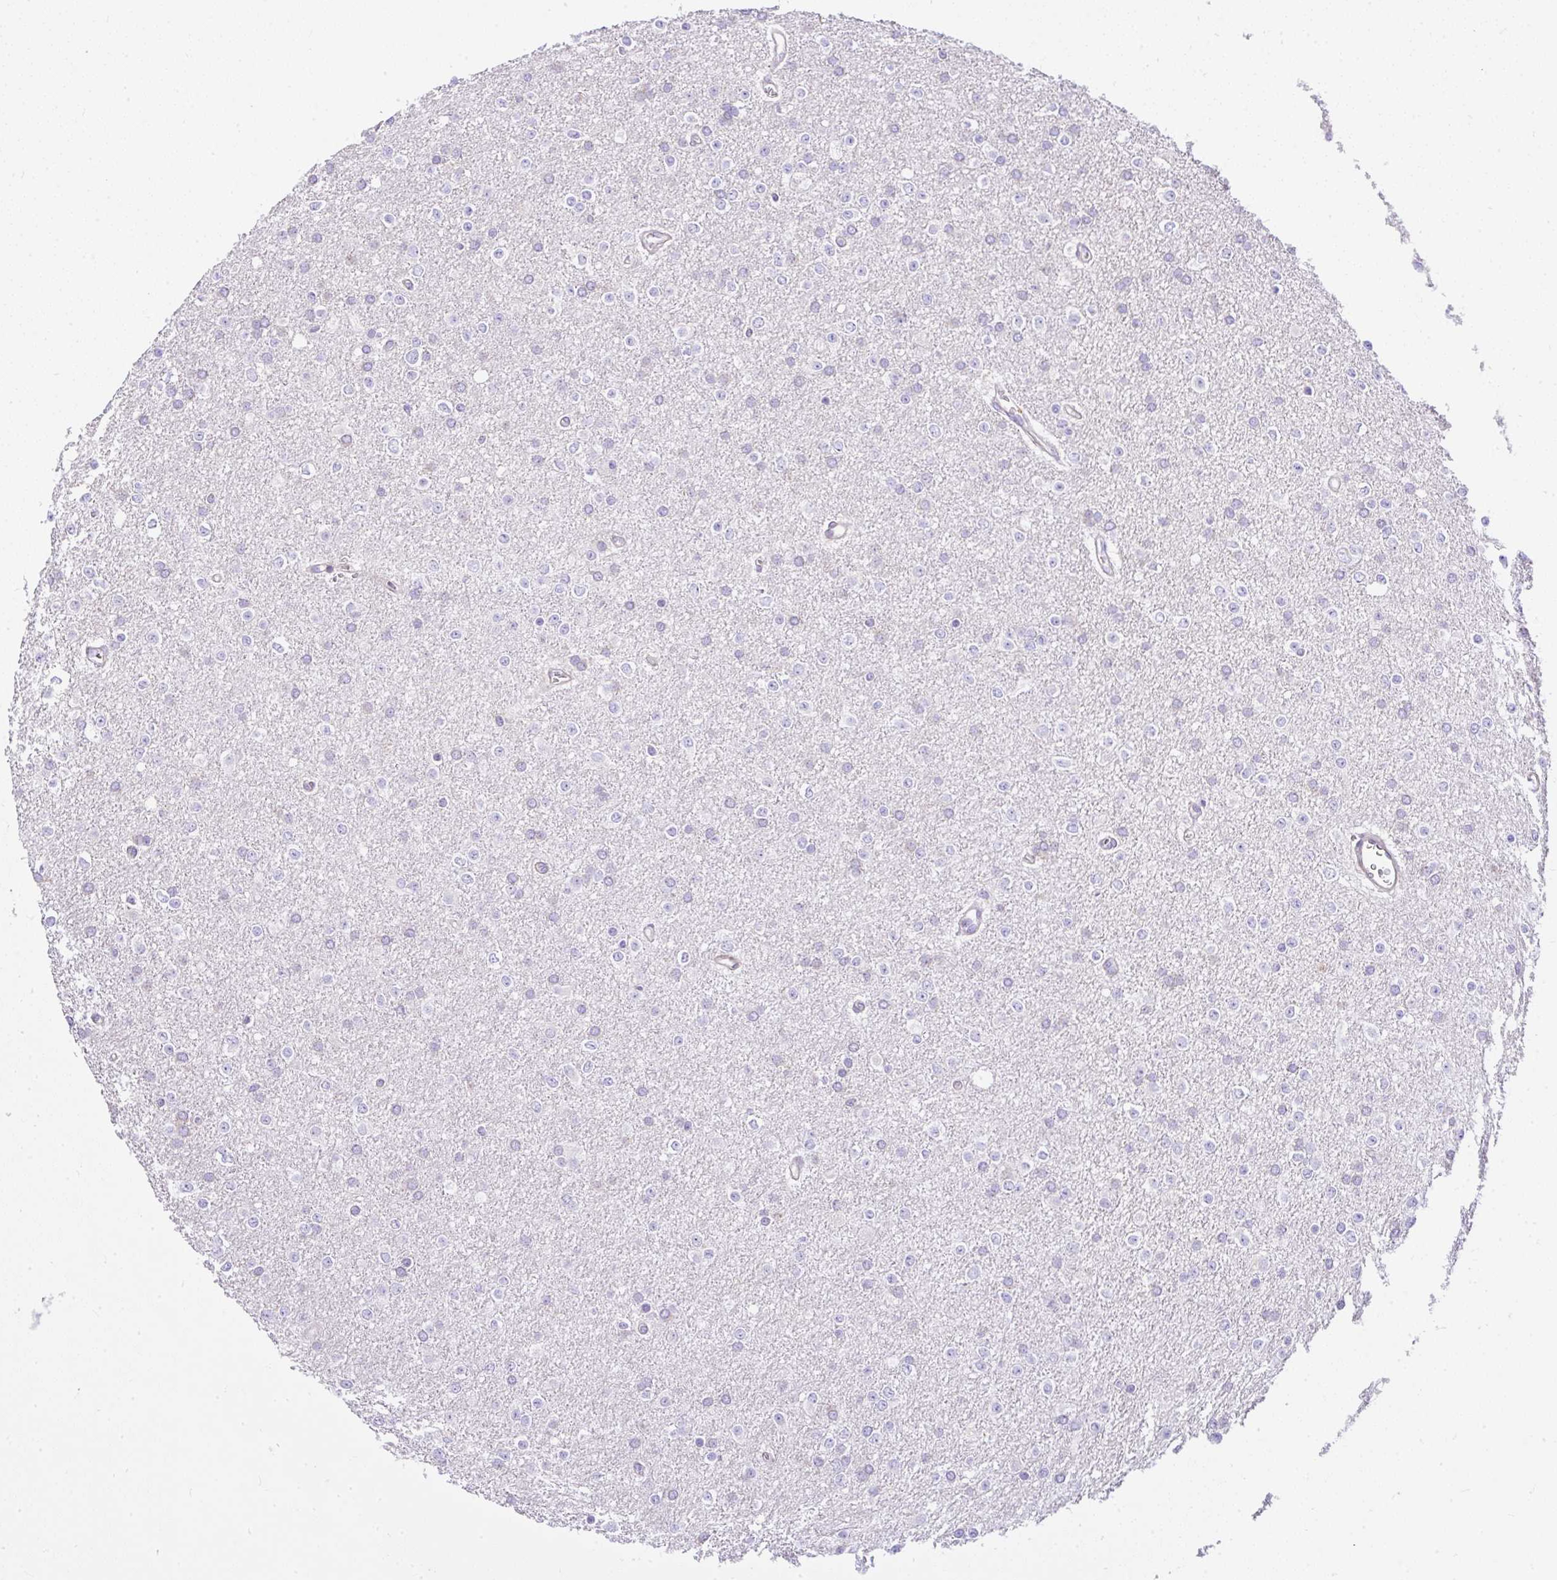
{"staining": {"intensity": "negative", "quantity": "none", "location": "none"}, "tissue": "glioma", "cell_type": "Tumor cells", "image_type": "cancer", "snomed": [{"axis": "morphology", "description": "Glioma, malignant, Low grade"}, {"axis": "topography", "description": "Brain"}], "caption": "Malignant glioma (low-grade) was stained to show a protein in brown. There is no significant staining in tumor cells.", "gene": "CCDC142", "patient": {"sex": "female", "age": 34}}